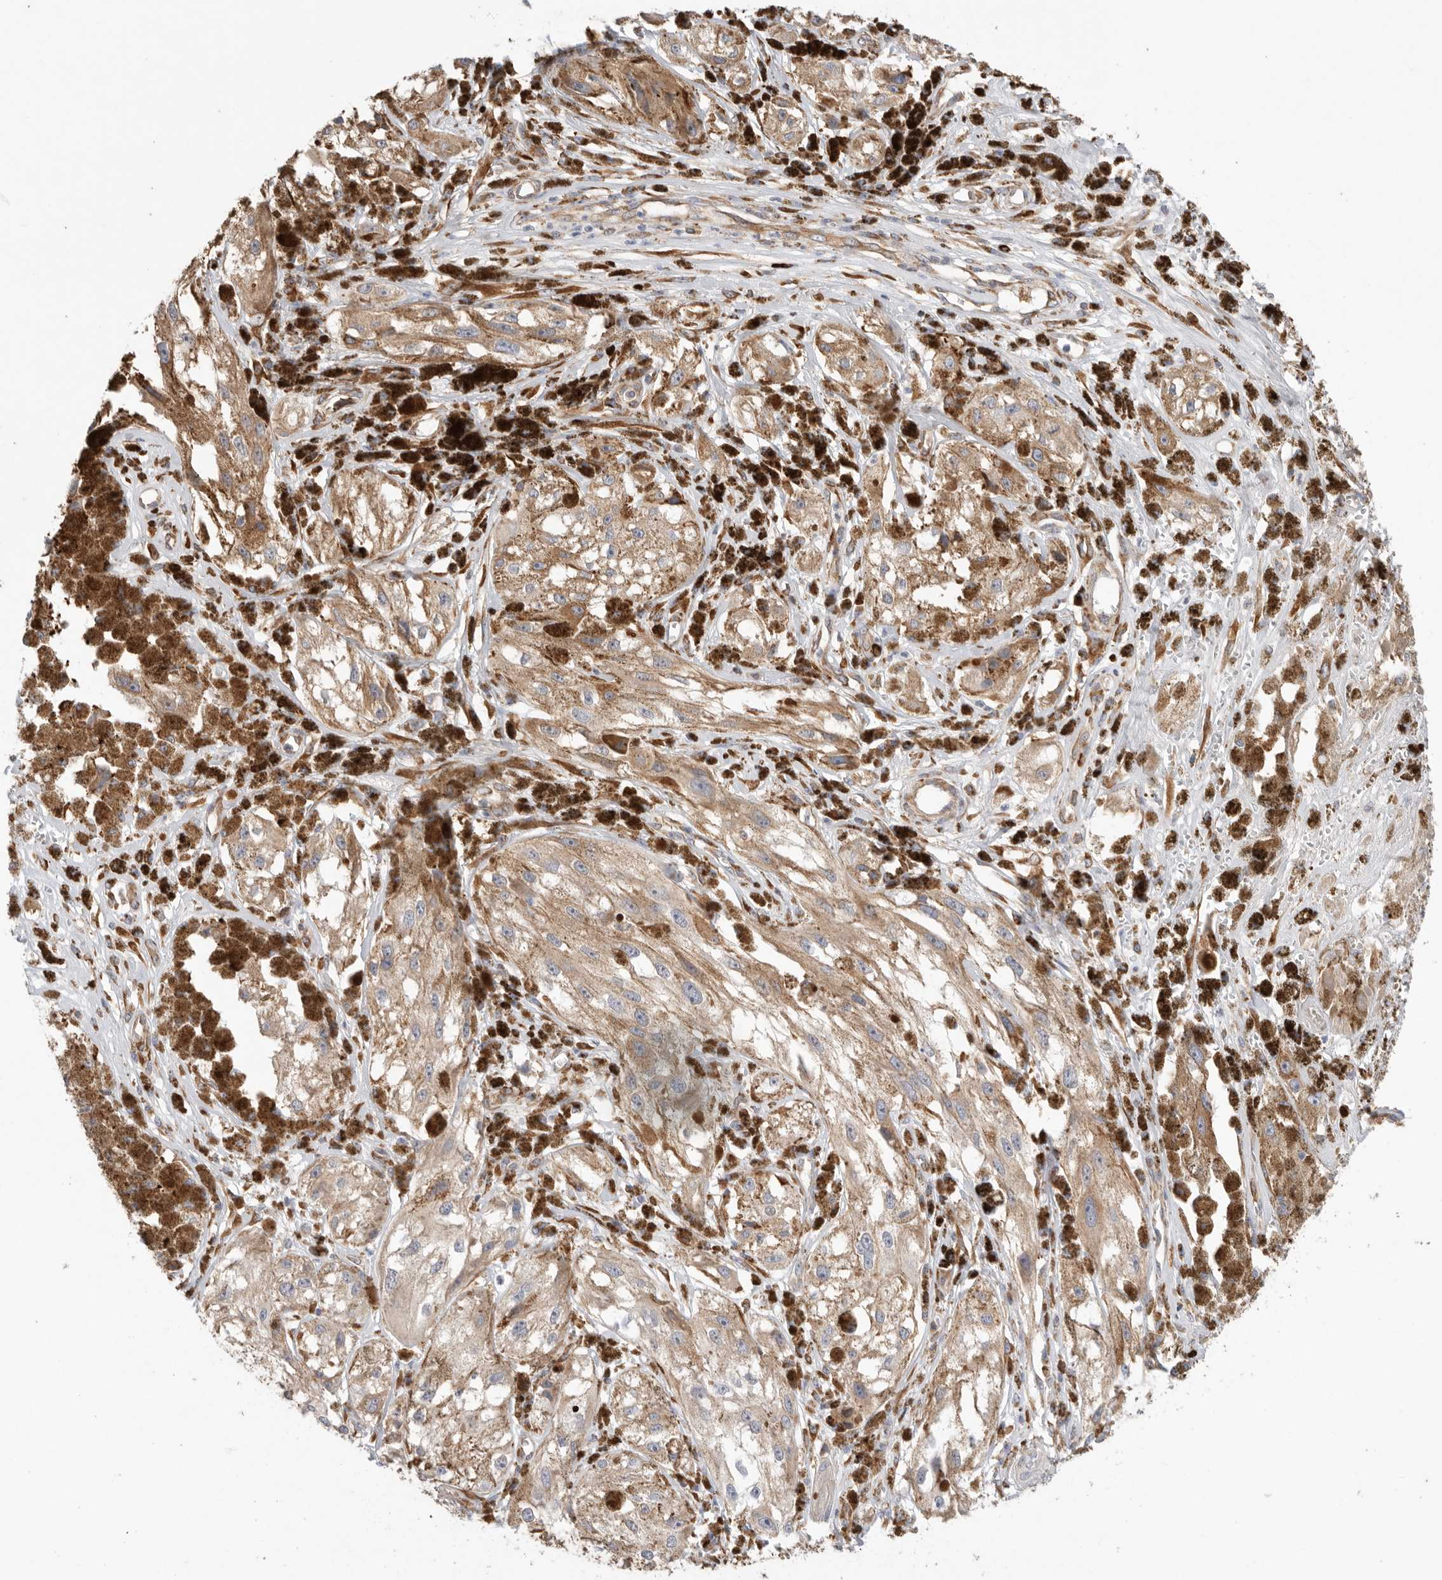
{"staining": {"intensity": "weak", "quantity": ">75%", "location": "cytoplasmic/membranous"}, "tissue": "melanoma", "cell_type": "Tumor cells", "image_type": "cancer", "snomed": [{"axis": "morphology", "description": "Malignant melanoma, NOS"}, {"axis": "topography", "description": "Skin"}], "caption": "Weak cytoplasmic/membranous expression is identified in approximately >75% of tumor cells in malignant melanoma. (DAB = brown stain, brightfield microscopy at high magnification).", "gene": "BLOC1S5", "patient": {"sex": "male", "age": 88}}